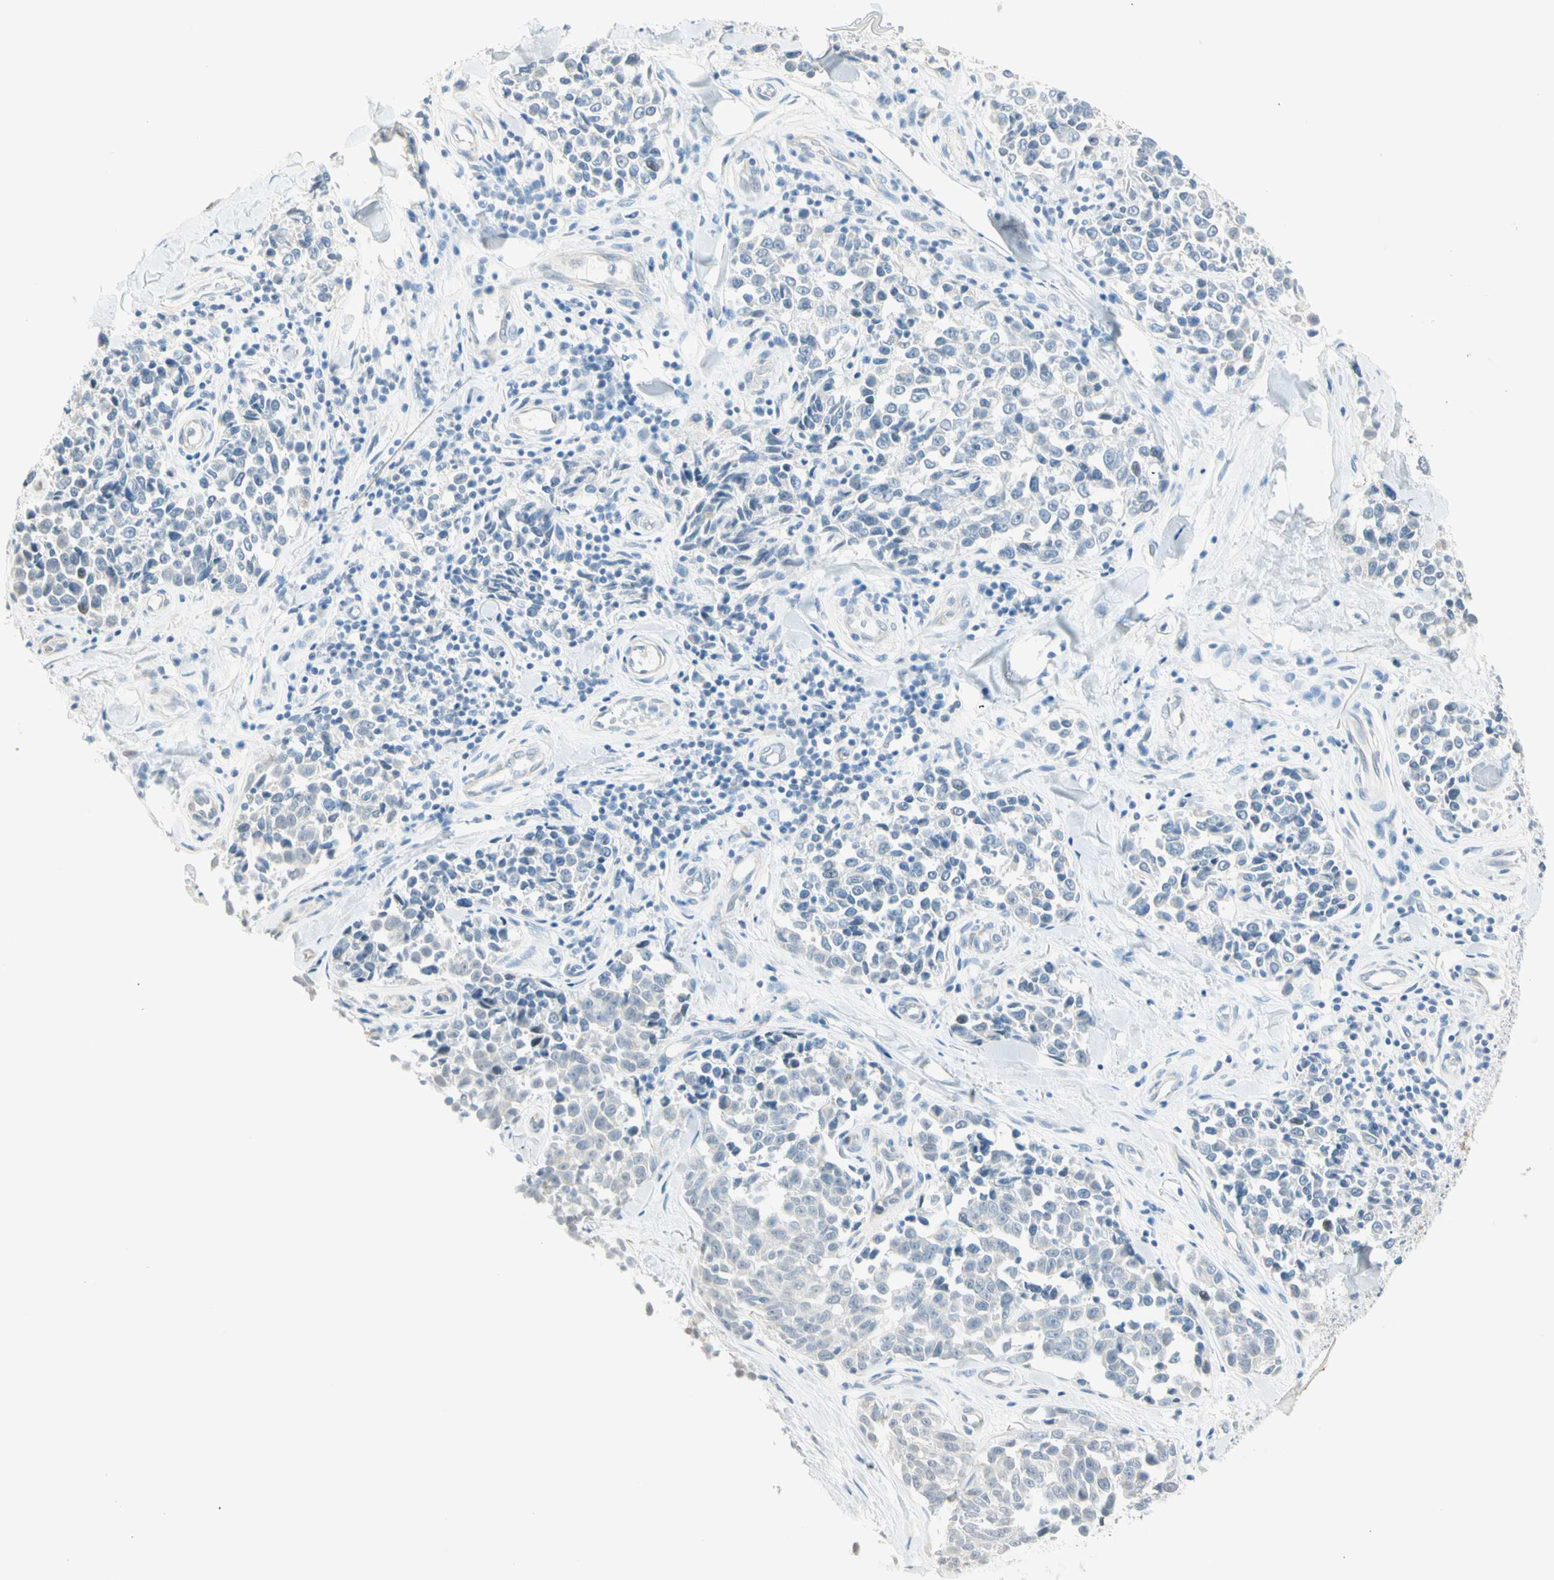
{"staining": {"intensity": "negative", "quantity": "none", "location": "none"}, "tissue": "melanoma", "cell_type": "Tumor cells", "image_type": "cancer", "snomed": [{"axis": "morphology", "description": "Malignant melanoma, NOS"}, {"axis": "topography", "description": "Skin"}], "caption": "This is an immunohistochemistry (IHC) histopathology image of malignant melanoma. There is no positivity in tumor cells.", "gene": "MLLT10", "patient": {"sex": "female", "age": 64}}